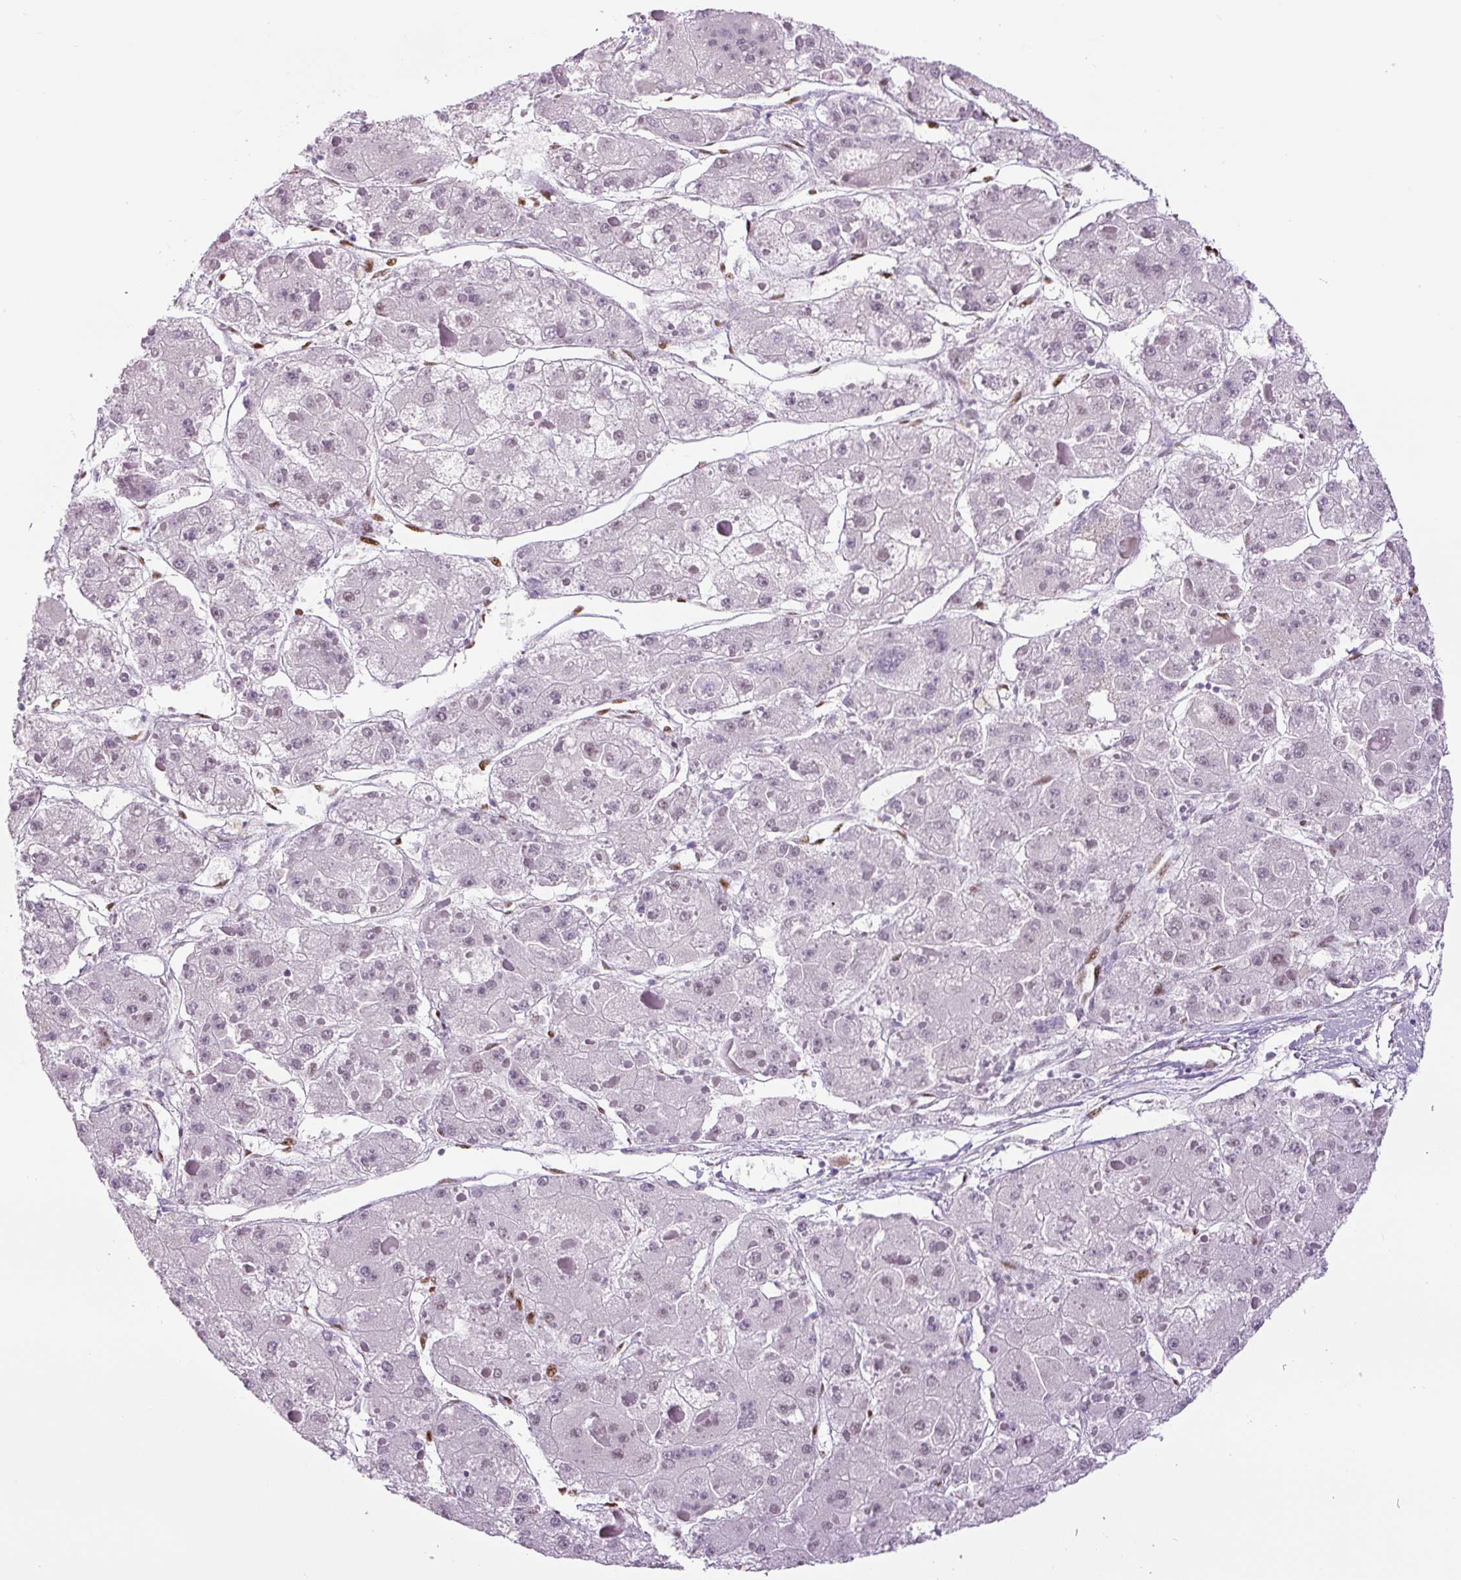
{"staining": {"intensity": "negative", "quantity": "none", "location": "none"}, "tissue": "liver cancer", "cell_type": "Tumor cells", "image_type": "cancer", "snomed": [{"axis": "morphology", "description": "Carcinoma, Hepatocellular, NOS"}, {"axis": "topography", "description": "Liver"}], "caption": "This is a histopathology image of immunohistochemistry staining of liver cancer (hepatocellular carcinoma), which shows no expression in tumor cells. (Brightfield microscopy of DAB (3,3'-diaminobenzidine) immunohistochemistry at high magnification).", "gene": "ZEB1", "patient": {"sex": "female", "age": 73}}